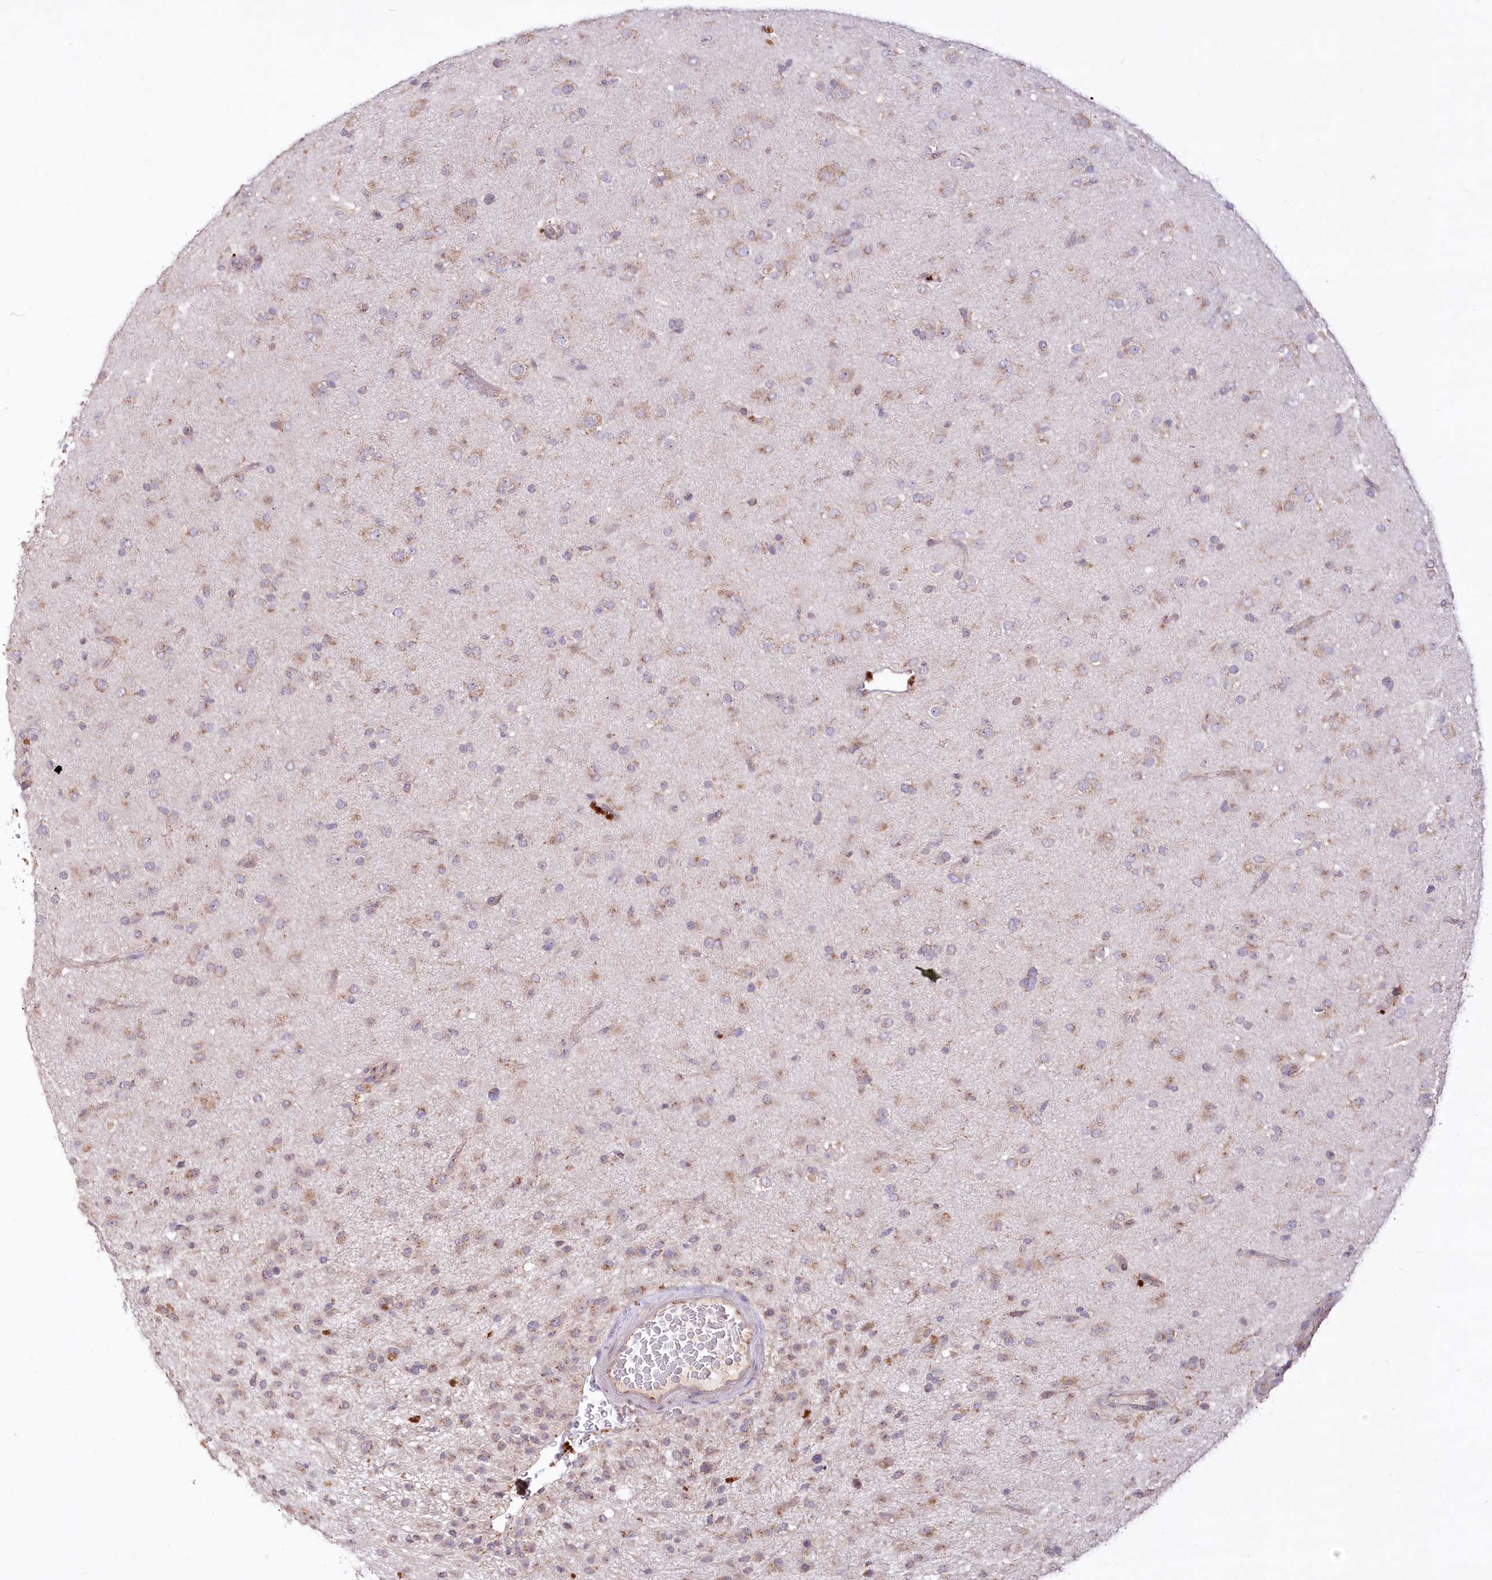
{"staining": {"intensity": "weak", "quantity": "25%-75%", "location": "cytoplasmic/membranous"}, "tissue": "glioma", "cell_type": "Tumor cells", "image_type": "cancer", "snomed": [{"axis": "morphology", "description": "Glioma, malignant, Low grade"}, {"axis": "topography", "description": "Brain"}], "caption": "Malignant low-grade glioma stained for a protein reveals weak cytoplasmic/membranous positivity in tumor cells.", "gene": "STT3B", "patient": {"sex": "male", "age": 65}}